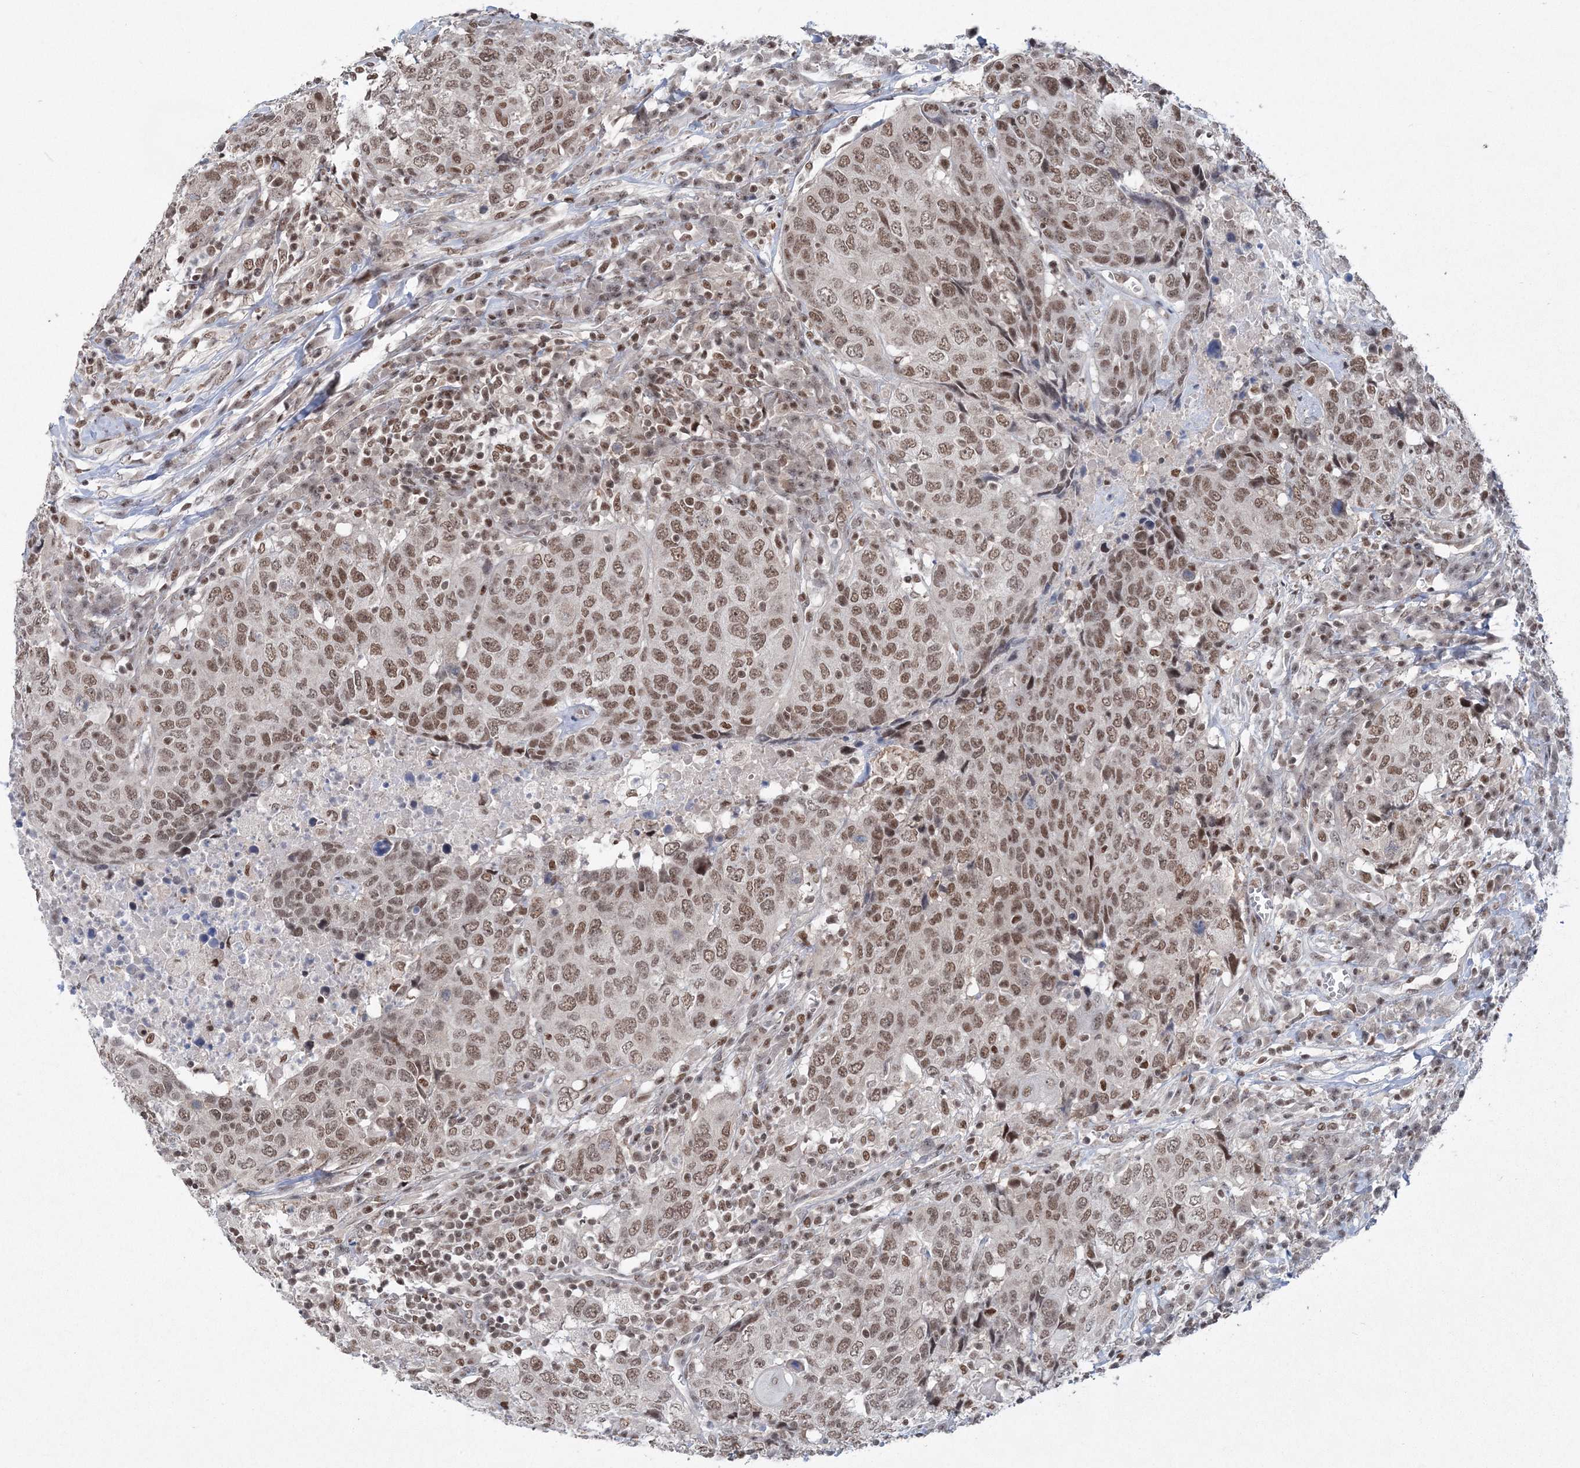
{"staining": {"intensity": "moderate", "quantity": ">75%", "location": "nuclear"}, "tissue": "head and neck cancer", "cell_type": "Tumor cells", "image_type": "cancer", "snomed": [{"axis": "morphology", "description": "Squamous cell carcinoma, NOS"}, {"axis": "topography", "description": "Head-Neck"}], "caption": "The photomicrograph reveals staining of squamous cell carcinoma (head and neck), revealing moderate nuclear protein staining (brown color) within tumor cells. The protein is shown in brown color, while the nuclei are stained blue.", "gene": "PDS5A", "patient": {"sex": "male", "age": 66}}